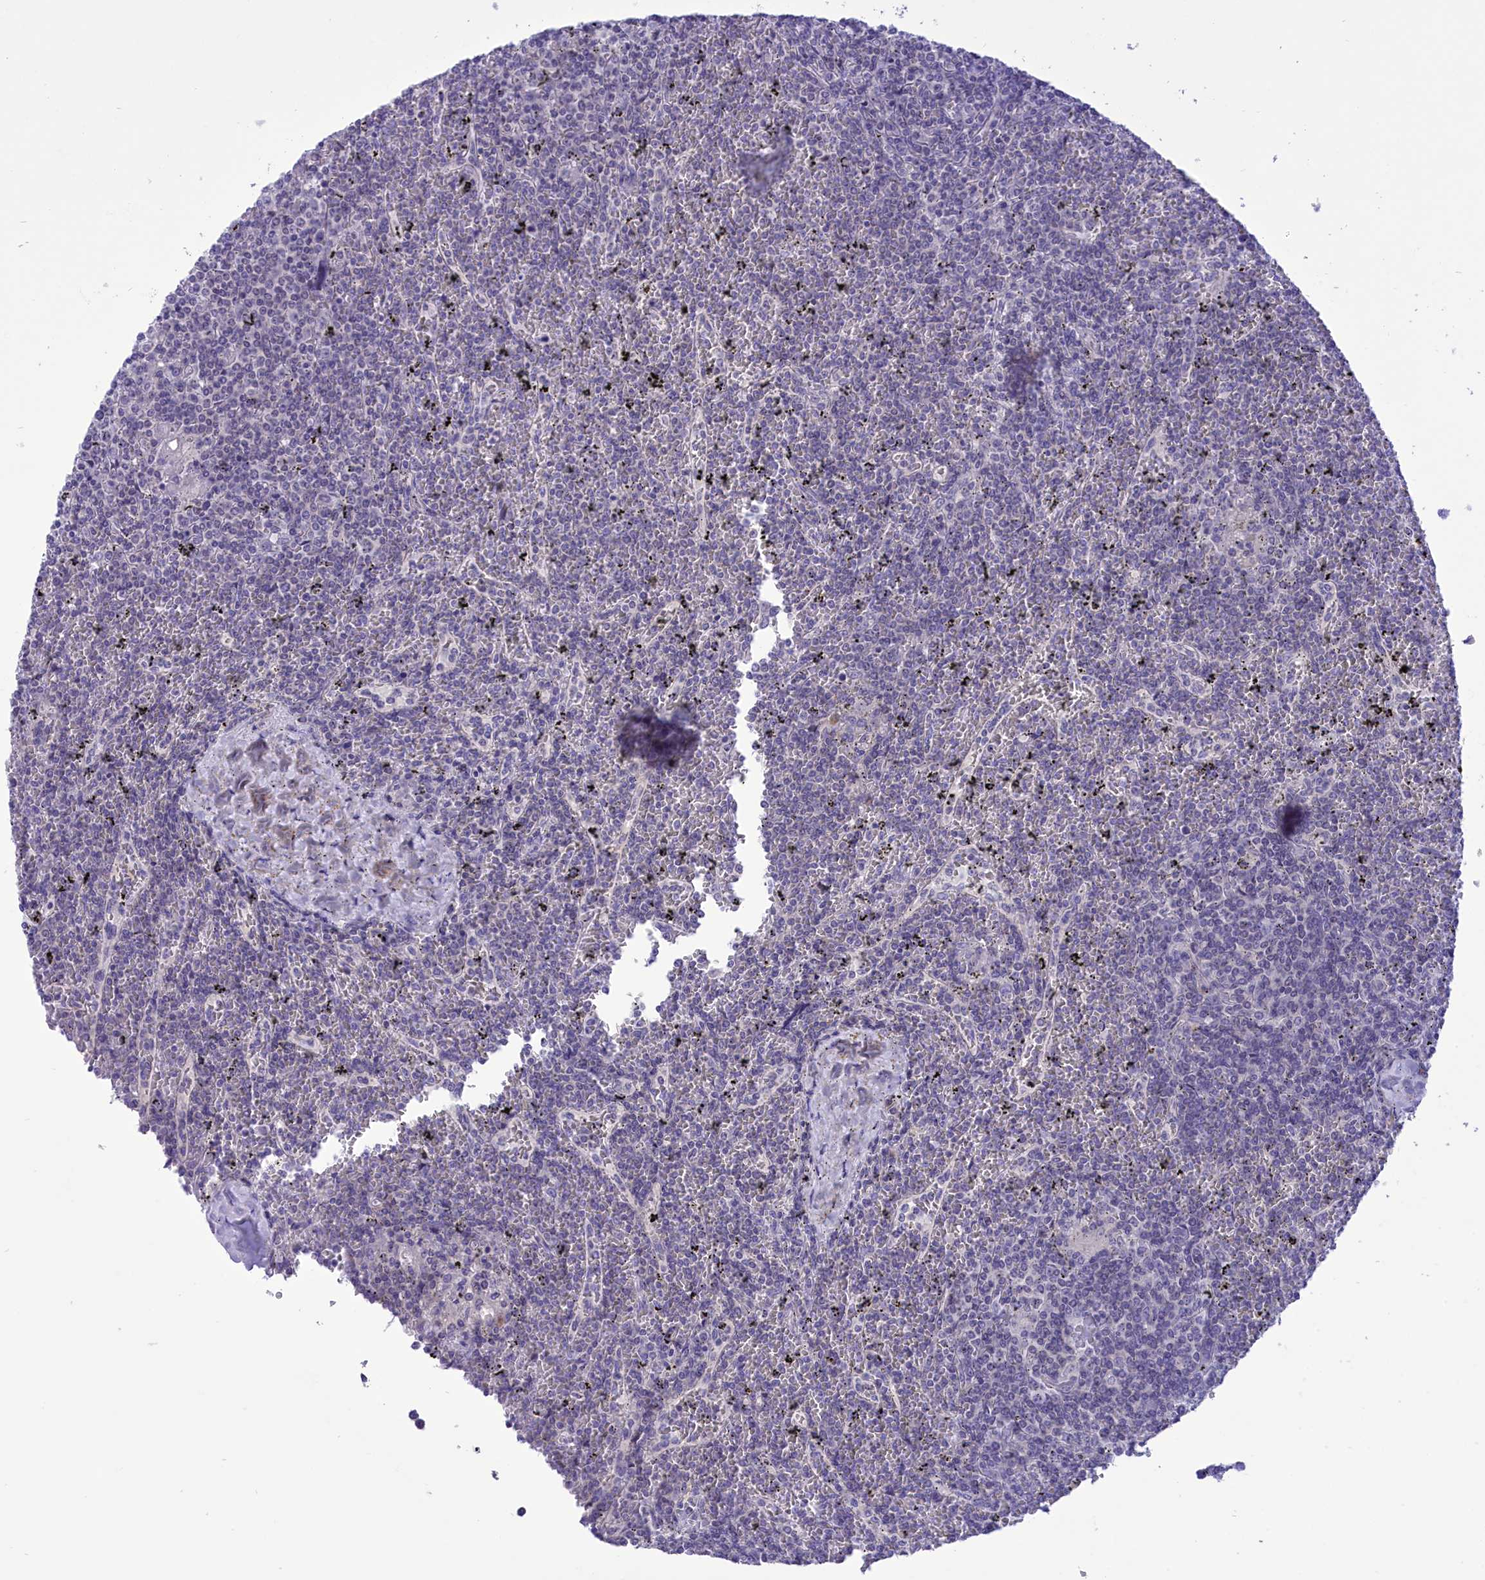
{"staining": {"intensity": "negative", "quantity": "none", "location": "none"}, "tissue": "lymphoma", "cell_type": "Tumor cells", "image_type": "cancer", "snomed": [{"axis": "morphology", "description": "Malignant lymphoma, non-Hodgkin's type, Low grade"}, {"axis": "topography", "description": "Spleen"}], "caption": "Micrograph shows no significant protein staining in tumor cells of malignant lymphoma, non-Hodgkin's type (low-grade).", "gene": "DCAF16", "patient": {"sex": "female", "age": 19}}